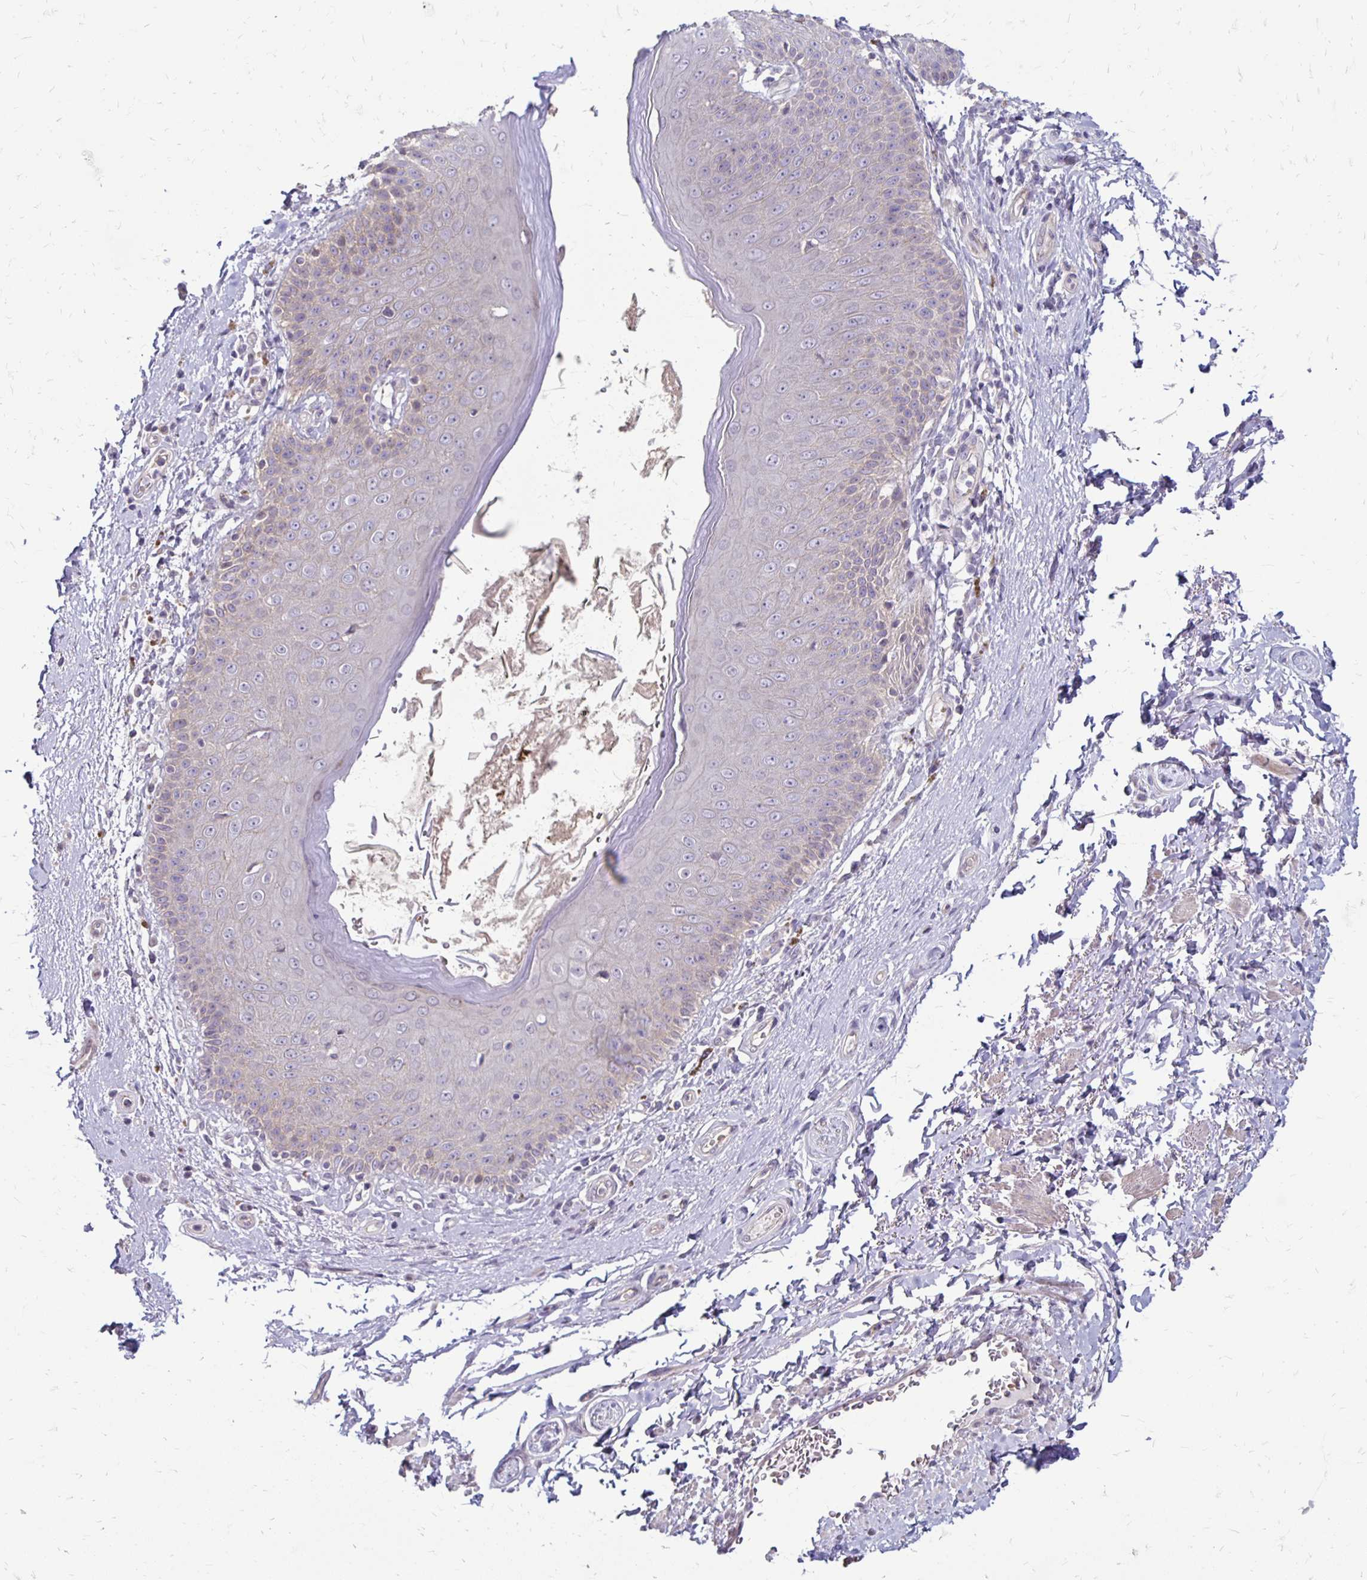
{"staining": {"intensity": "negative", "quantity": "none", "location": "none"}, "tissue": "adipose tissue", "cell_type": "Adipocytes", "image_type": "normal", "snomed": [{"axis": "morphology", "description": "Normal tissue, NOS"}, {"axis": "topography", "description": "Peripheral nerve tissue"}], "caption": "The IHC photomicrograph has no significant expression in adipocytes of adipose tissue.", "gene": "KATNBL1", "patient": {"sex": "male", "age": 51}}